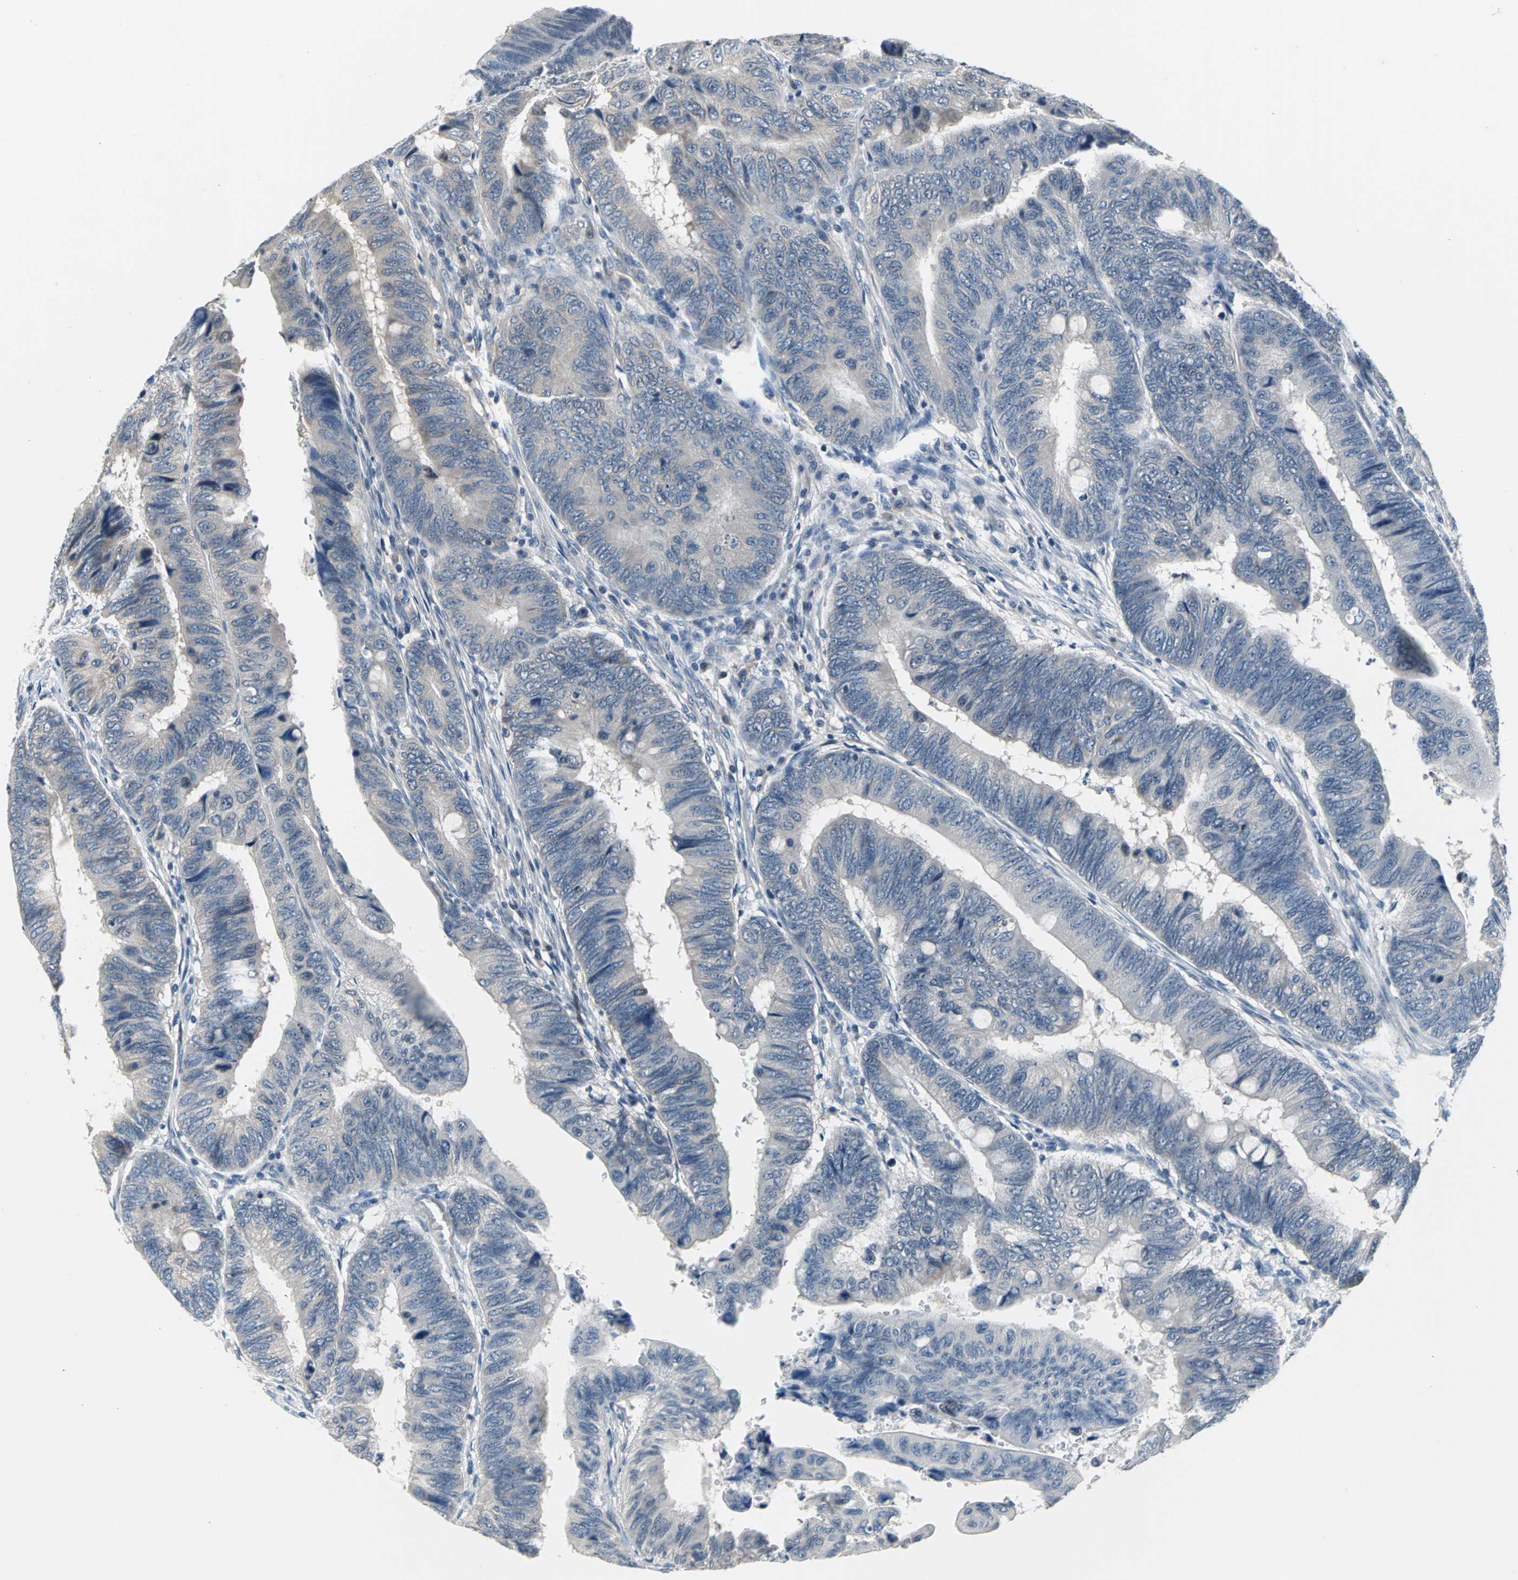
{"staining": {"intensity": "moderate", "quantity": "<25%", "location": "cytoplasmic/membranous"}, "tissue": "colorectal cancer", "cell_type": "Tumor cells", "image_type": "cancer", "snomed": [{"axis": "morphology", "description": "Normal tissue, NOS"}, {"axis": "morphology", "description": "Adenocarcinoma, NOS"}, {"axis": "topography", "description": "Rectum"}, {"axis": "topography", "description": "Peripheral nerve tissue"}], "caption": "Immunohistochemistry (IHC) (DAB (3,3'-diaminobenzidine)) staining of colorectal cancer exhibits moderate cytoplasmic/membranous protein staining in about <25% of tumor cells.", "gene": "ZNF415", "patient": {"sex": "male", "age": 92}}